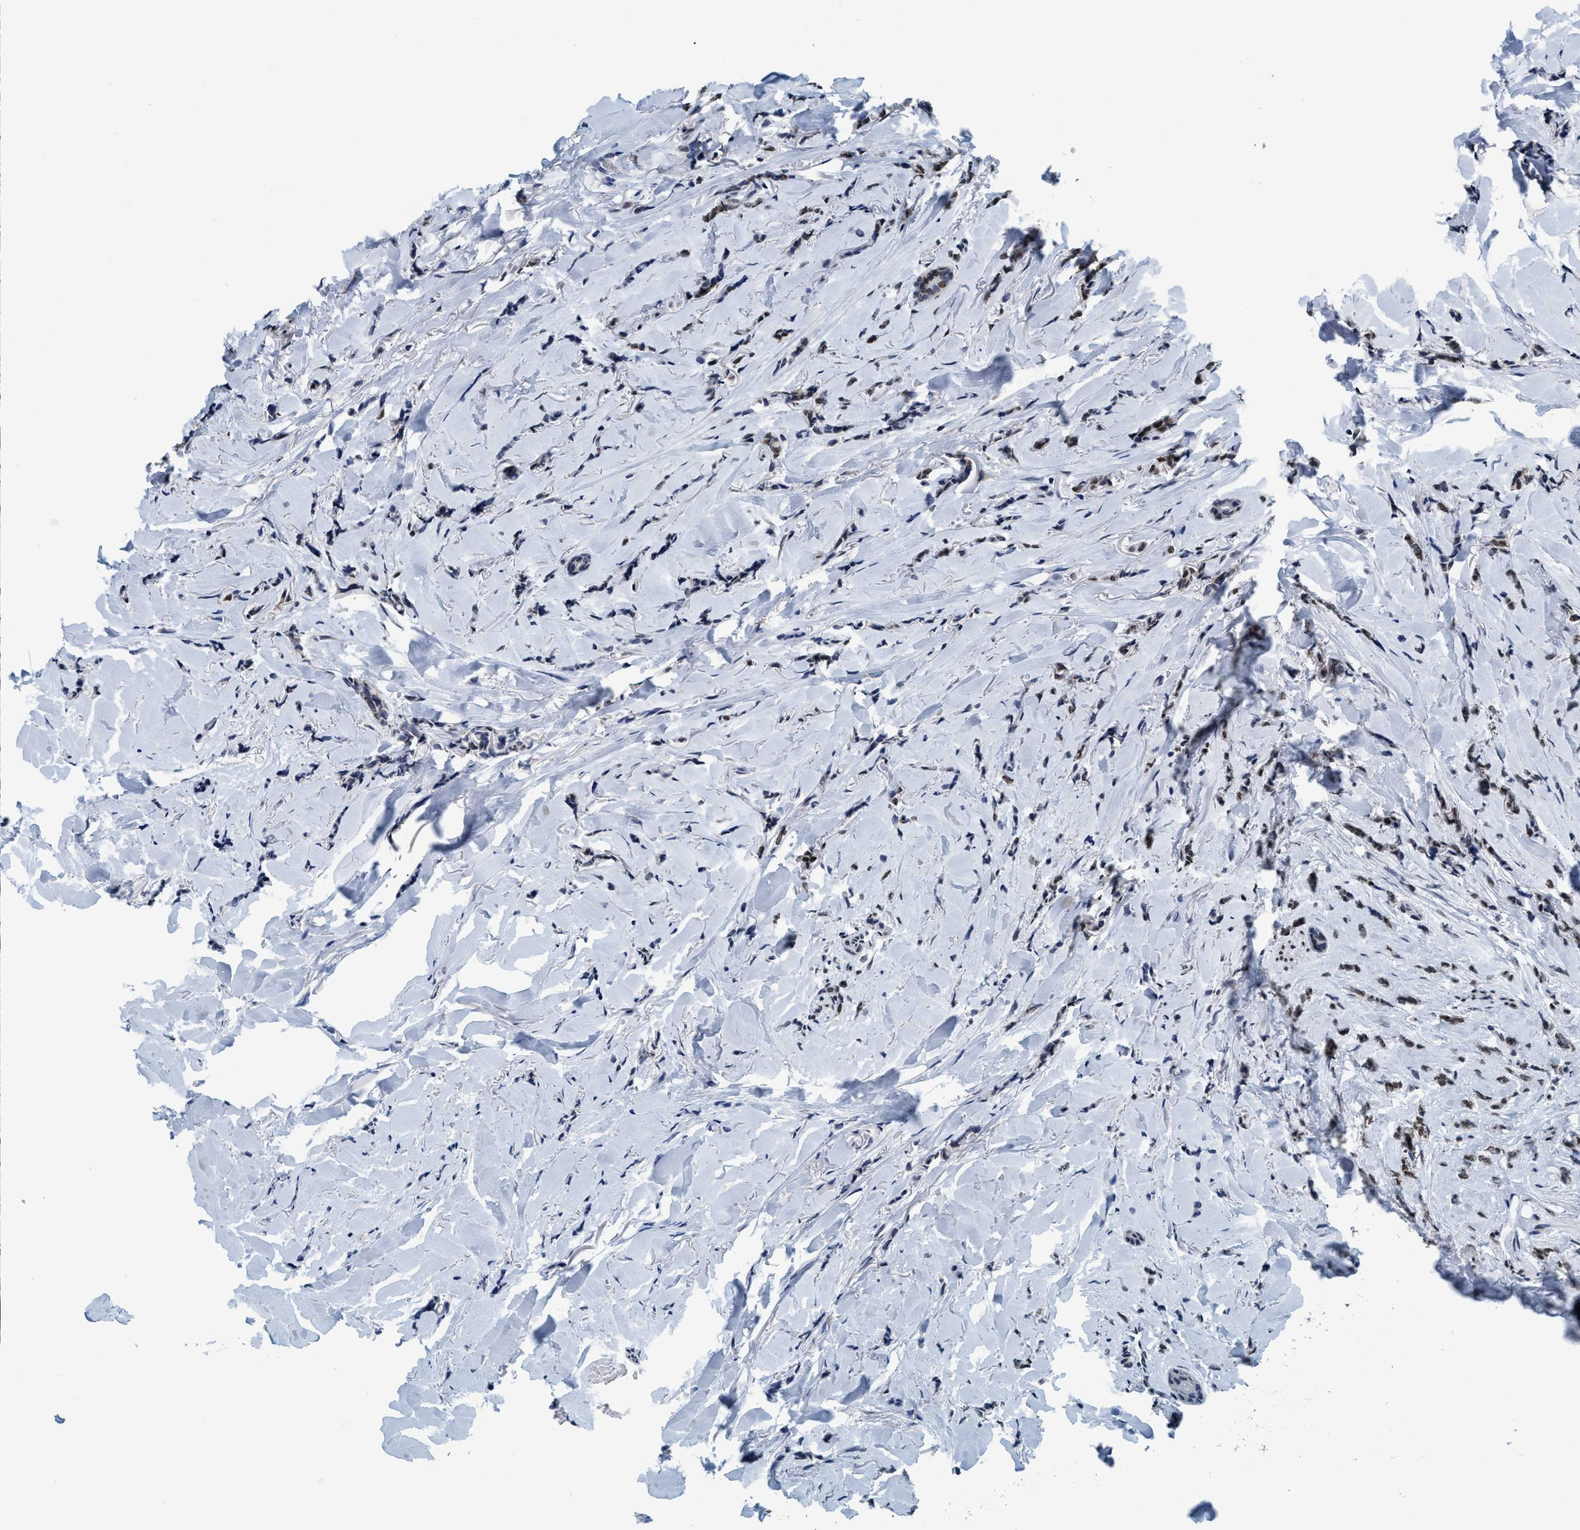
{"staining": {"intensity": "weak", "quantity": "25%-75%", "location": "nuclear"}, "tissue": "breast cancer", "cell_type": "Tumor cells", "image_type": "cancer", "snomed": [{"axis": "morphology", "description": "Lobular carcinoma"}, {"axis": "topography", "description": "Skin"}, {"axis": "topography", "description": "Breast"}], "caption": "This histopathology image exhibits immunohistochemistry (IHC) staining of lobular carcinoma (breast), with low weak nuclear staining in approximately 25%-75% of tumor cells.", "gene": "CCNE2", "patient": {"sex": "female", "age": 46}}